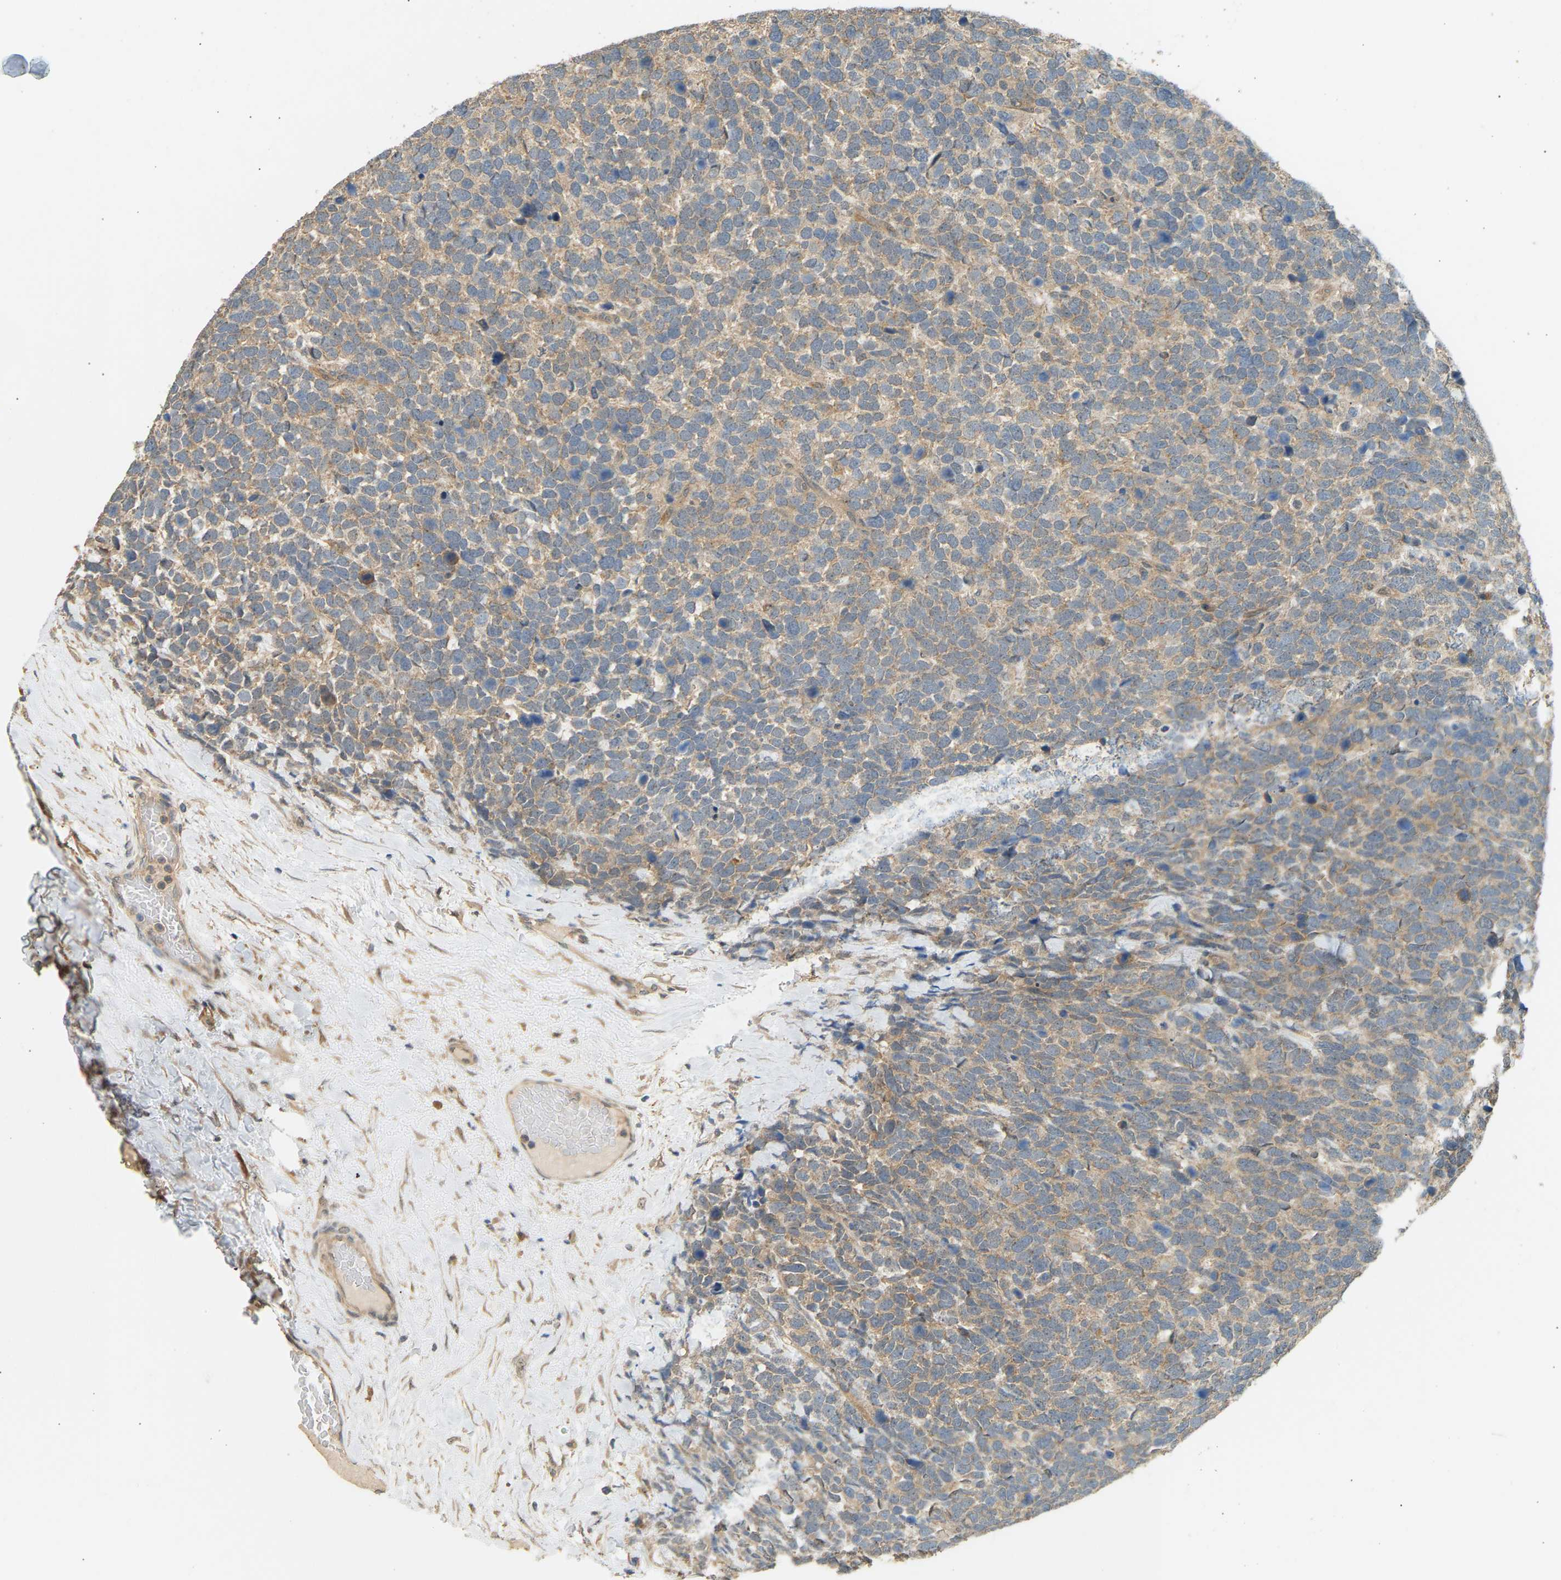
{"staining": {"intensity": "weak", "quantity": ">75%", "location": "cytoplasmic/membranous"}, "tissue": "urothelial cancer", "cell_type": "Tumor cells", "image_type": "cancer", "snomed": [{"axis": "morphology", "description": "Urothelial carcinoma, High grade"}, {"axis": "topography", "description": "Urinary bladder"}], "caption": "Protein staining of urothelial cancer tissue reveals weak cytoplasmic/membranous expression in approximately >75% of tumor cells.", "gene": "RGL1", "patient": {"sex": "female", "age": 82}}